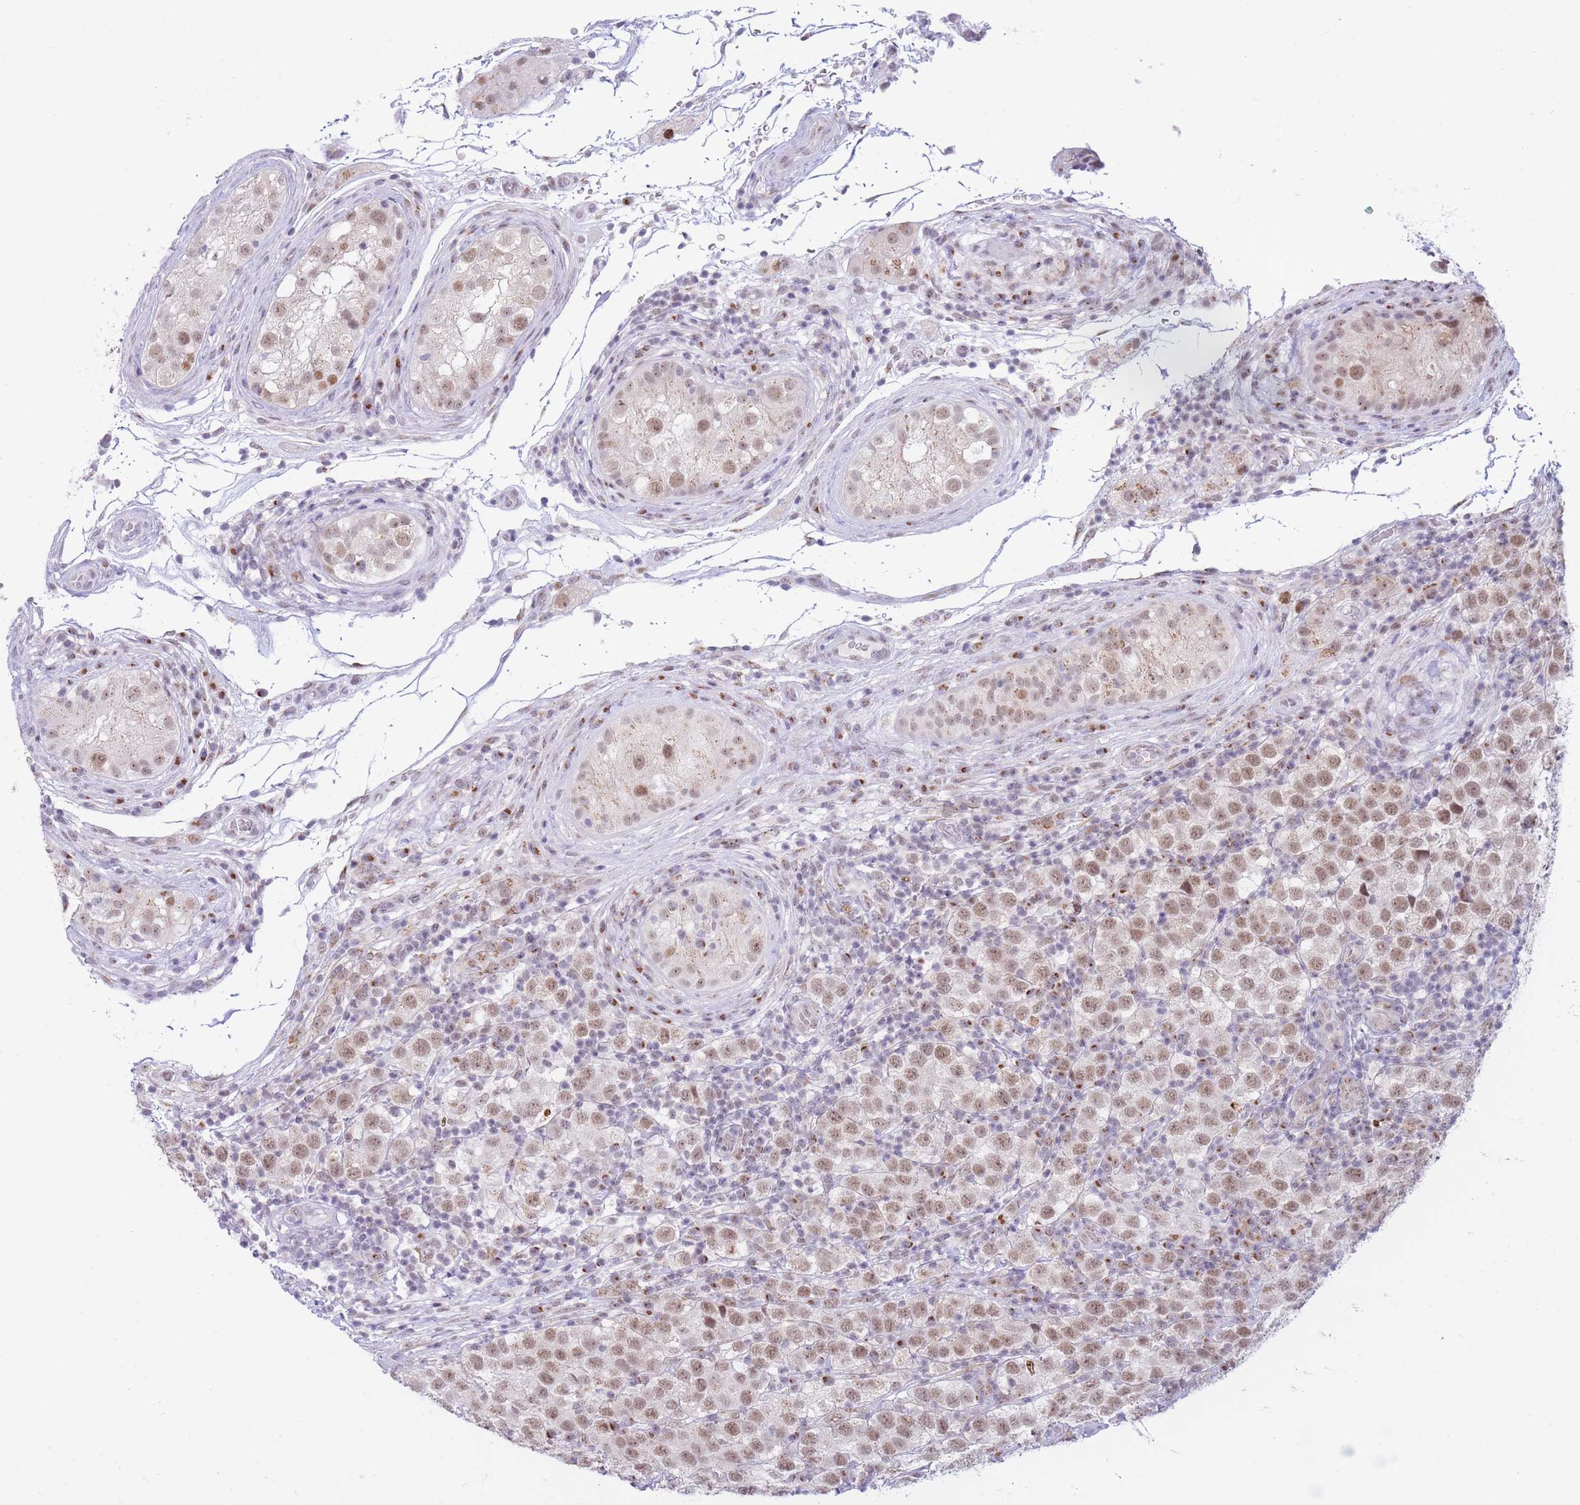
{"staining": {"intensity": "moderate", "quantity": ">75%", "location": "nuclear"}, "tissue": "testis cancer", "cell_type": "Tumor cells", "image_type": "cancer", "snomed": [{"axis": "morphology", "description": "Seminoma, NOS"}, {"axis": "topography", "description": "Testis"}], "caption": "Immunohistochemical staining of seminoma (testis) shows moderate nuclear protein positivity in about >75% of tumor cells.", "gene": "INO80C", "patient": {"sex": "male", "age": 34}}